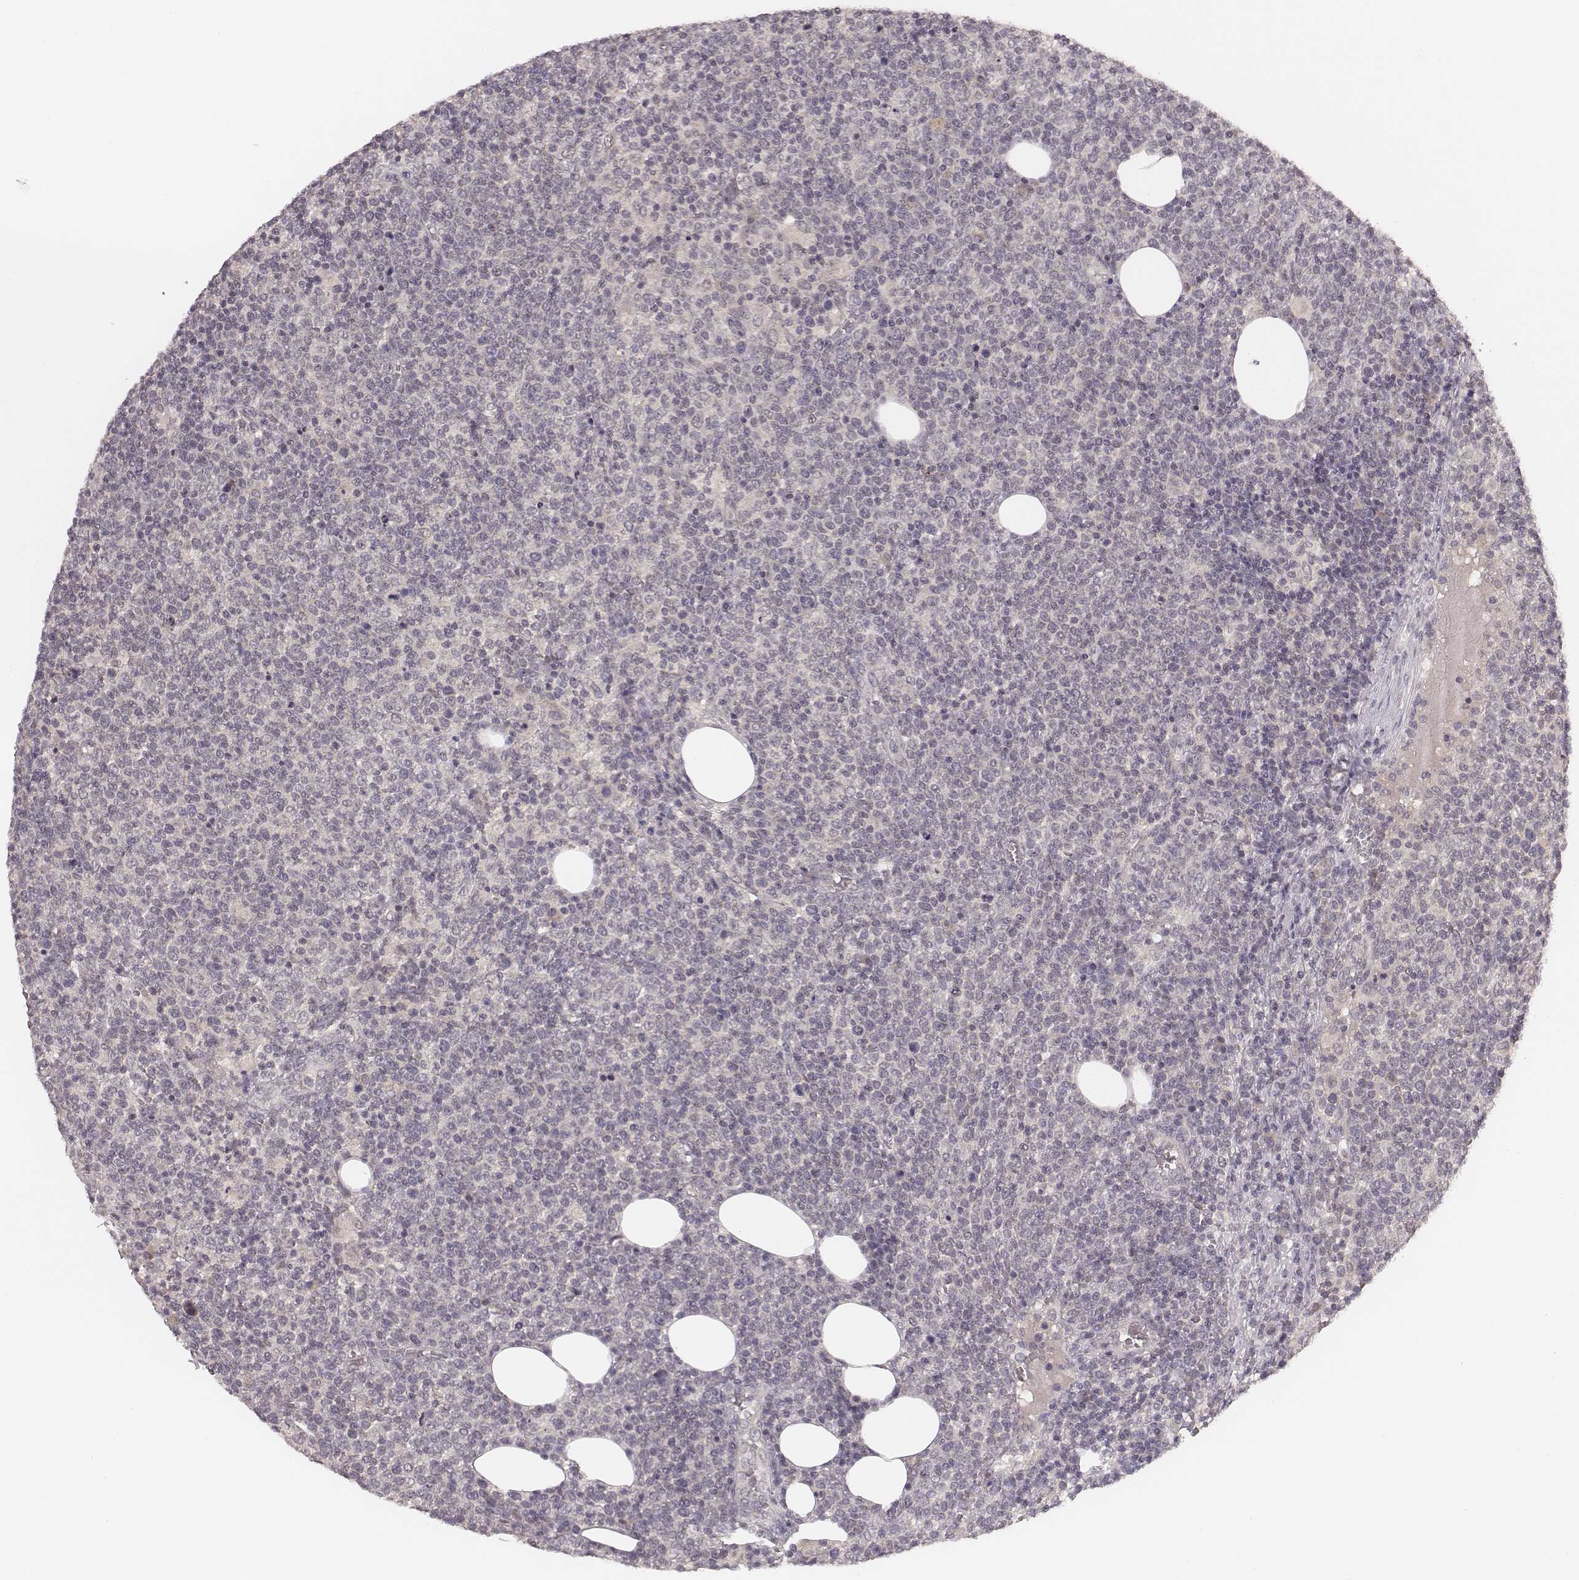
{"staining": {"intensity": "negative", "quantity": "none", "location": "none"}, "tissue": "lymphoma", "cell_type": "Tumor cells", "image_type": "cancer", "snomed": [{"axis": "morphology", "description": "Malignant lymphoma, non-Hodgkin's type, High grade"}, {"axis": "topography", "description": "Lymph node"}], "caption": "Lymphoma stained for a protein using immunohistochemistry exhibits no expression tumor cells.", "gene": "LY6K", "patient": {"sex": "male", "age": 61}}